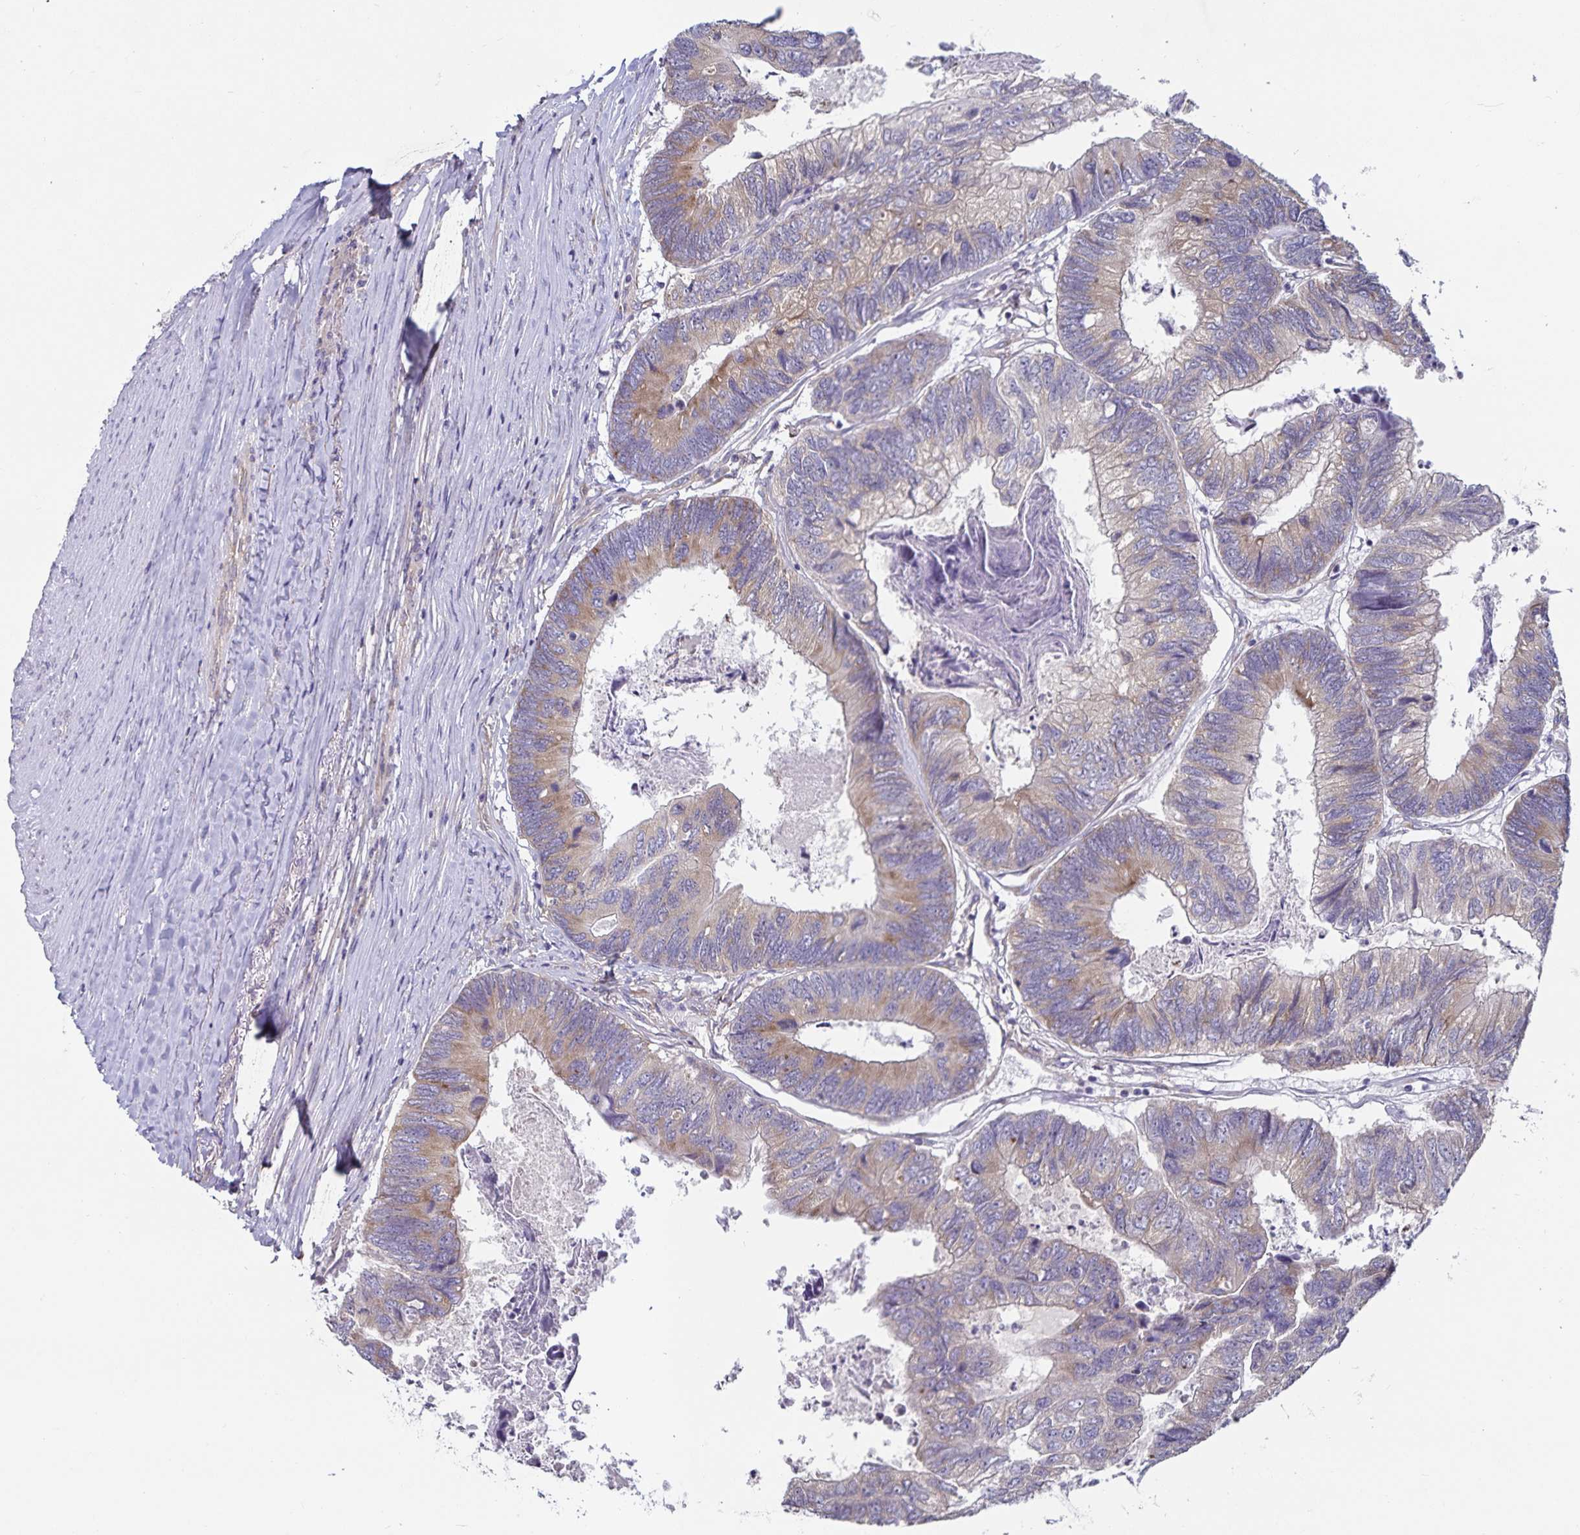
{"staining": {"intensity": "moderate", "quantity": ">75%", "location": "cytoplasmic/membranous"}, "tissue": "colorectal cancer", "cell_type": "Tumor cells", "image_type": "cancer", "snomed": [{"axis": "morphology", "description": "Adenocarcinoma, NOS"}, {"axis": "topography", "description": "Colon"}], "caption": "Colorectal adenocarcinoma tissue shows moderate cytoplasmic/membranous expression in about >75% of tumor cells, visualized by immunohistochemistry. Nuclei are stained in blue.", "gene": "FAM120A", "patient": {"sex": "female", "age": 67}}